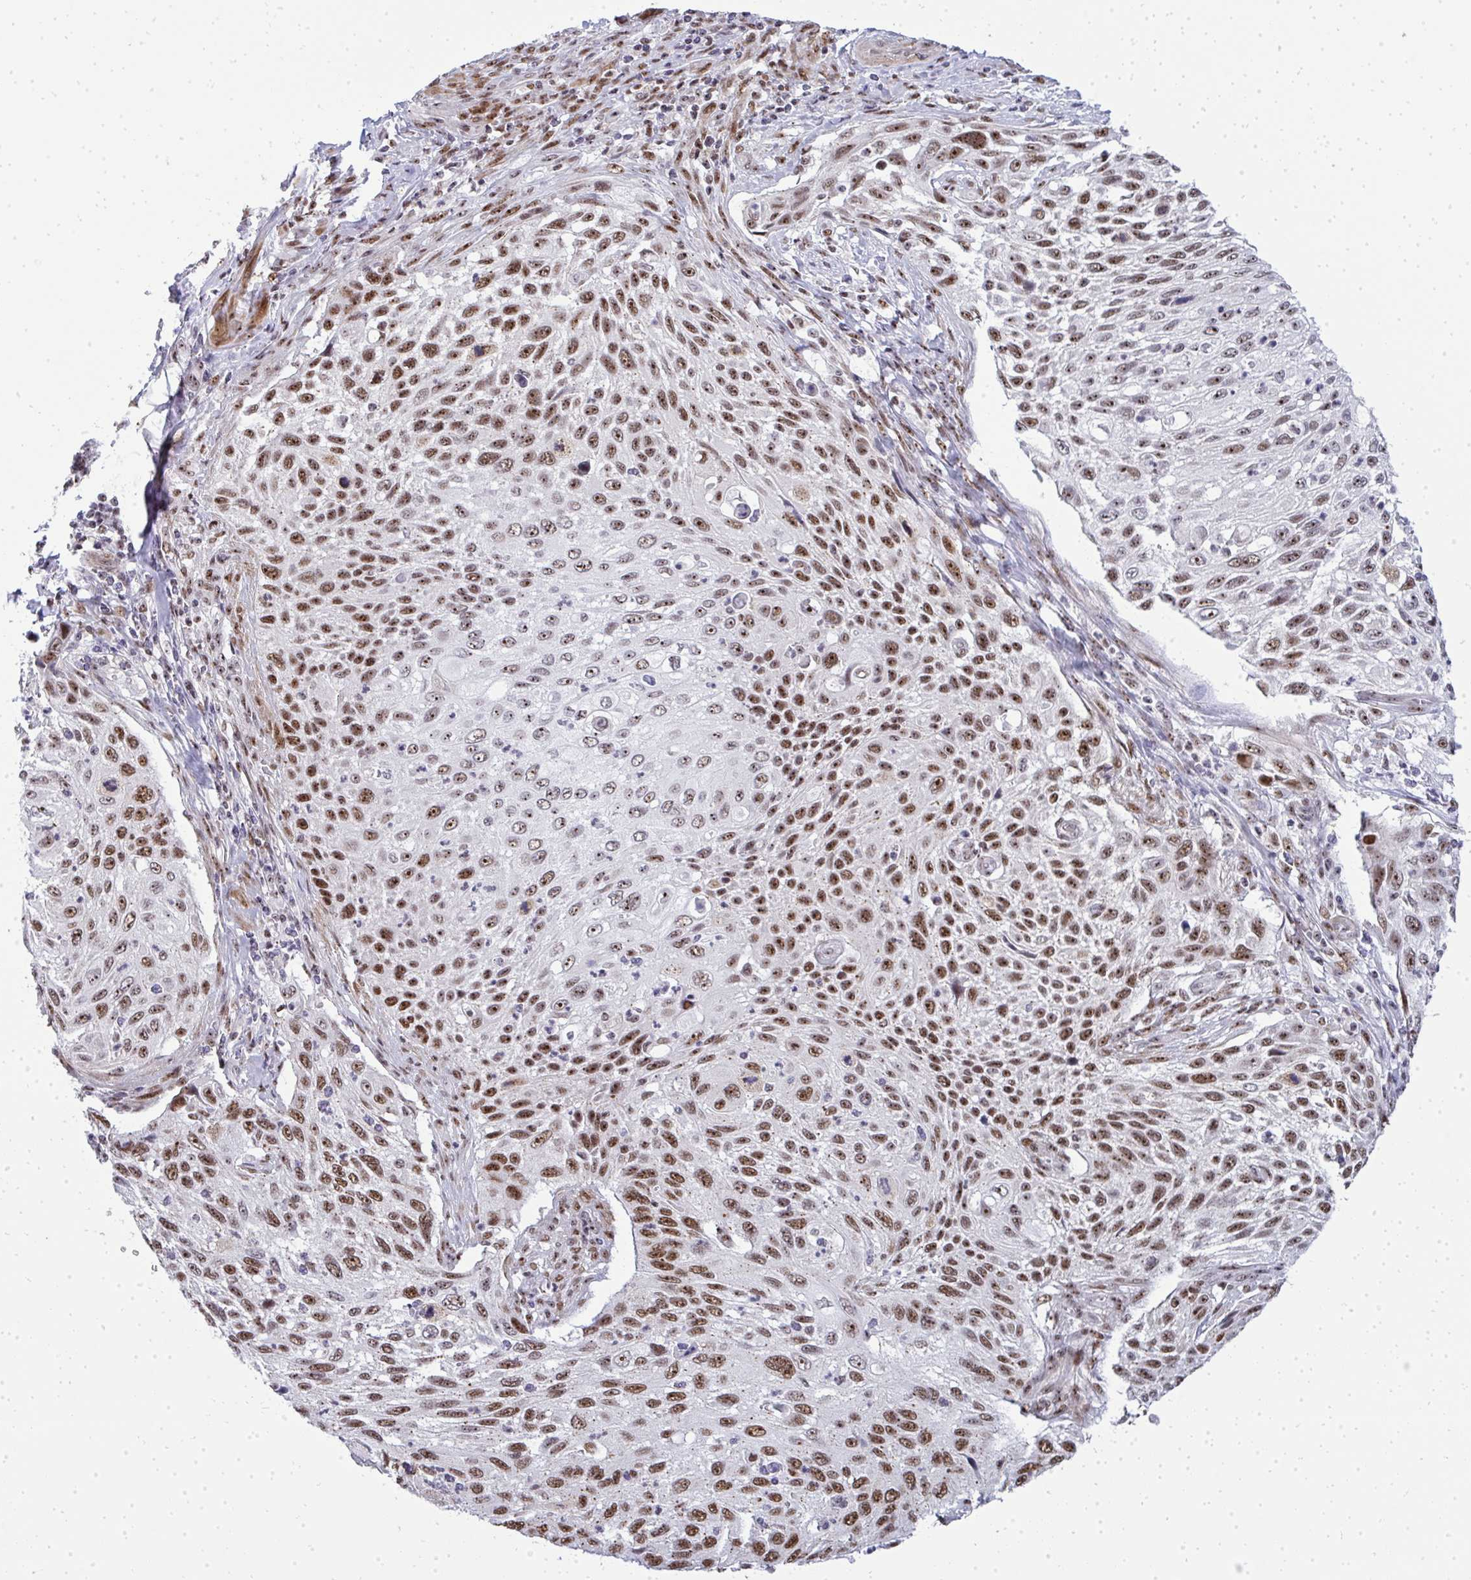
{"staining": {"intensity": "moderate", "quantity": ">75%", "location": "nuclear"}, "tissue": "cervical cancer", "cell_type": "Tumor cells", "image_type": "cancer", "snomed": [{"axis": "morphology", "description": "Squamous cell carcinoma, NOS"}, {"axis": "topography", "description": "Cervix"}], "caption": "Cervical cancer stained with a protein marker reveals moderate staining in tumor cells.", "gene": "SIRT7", "patient": {"sex": "female", "age": 70}}